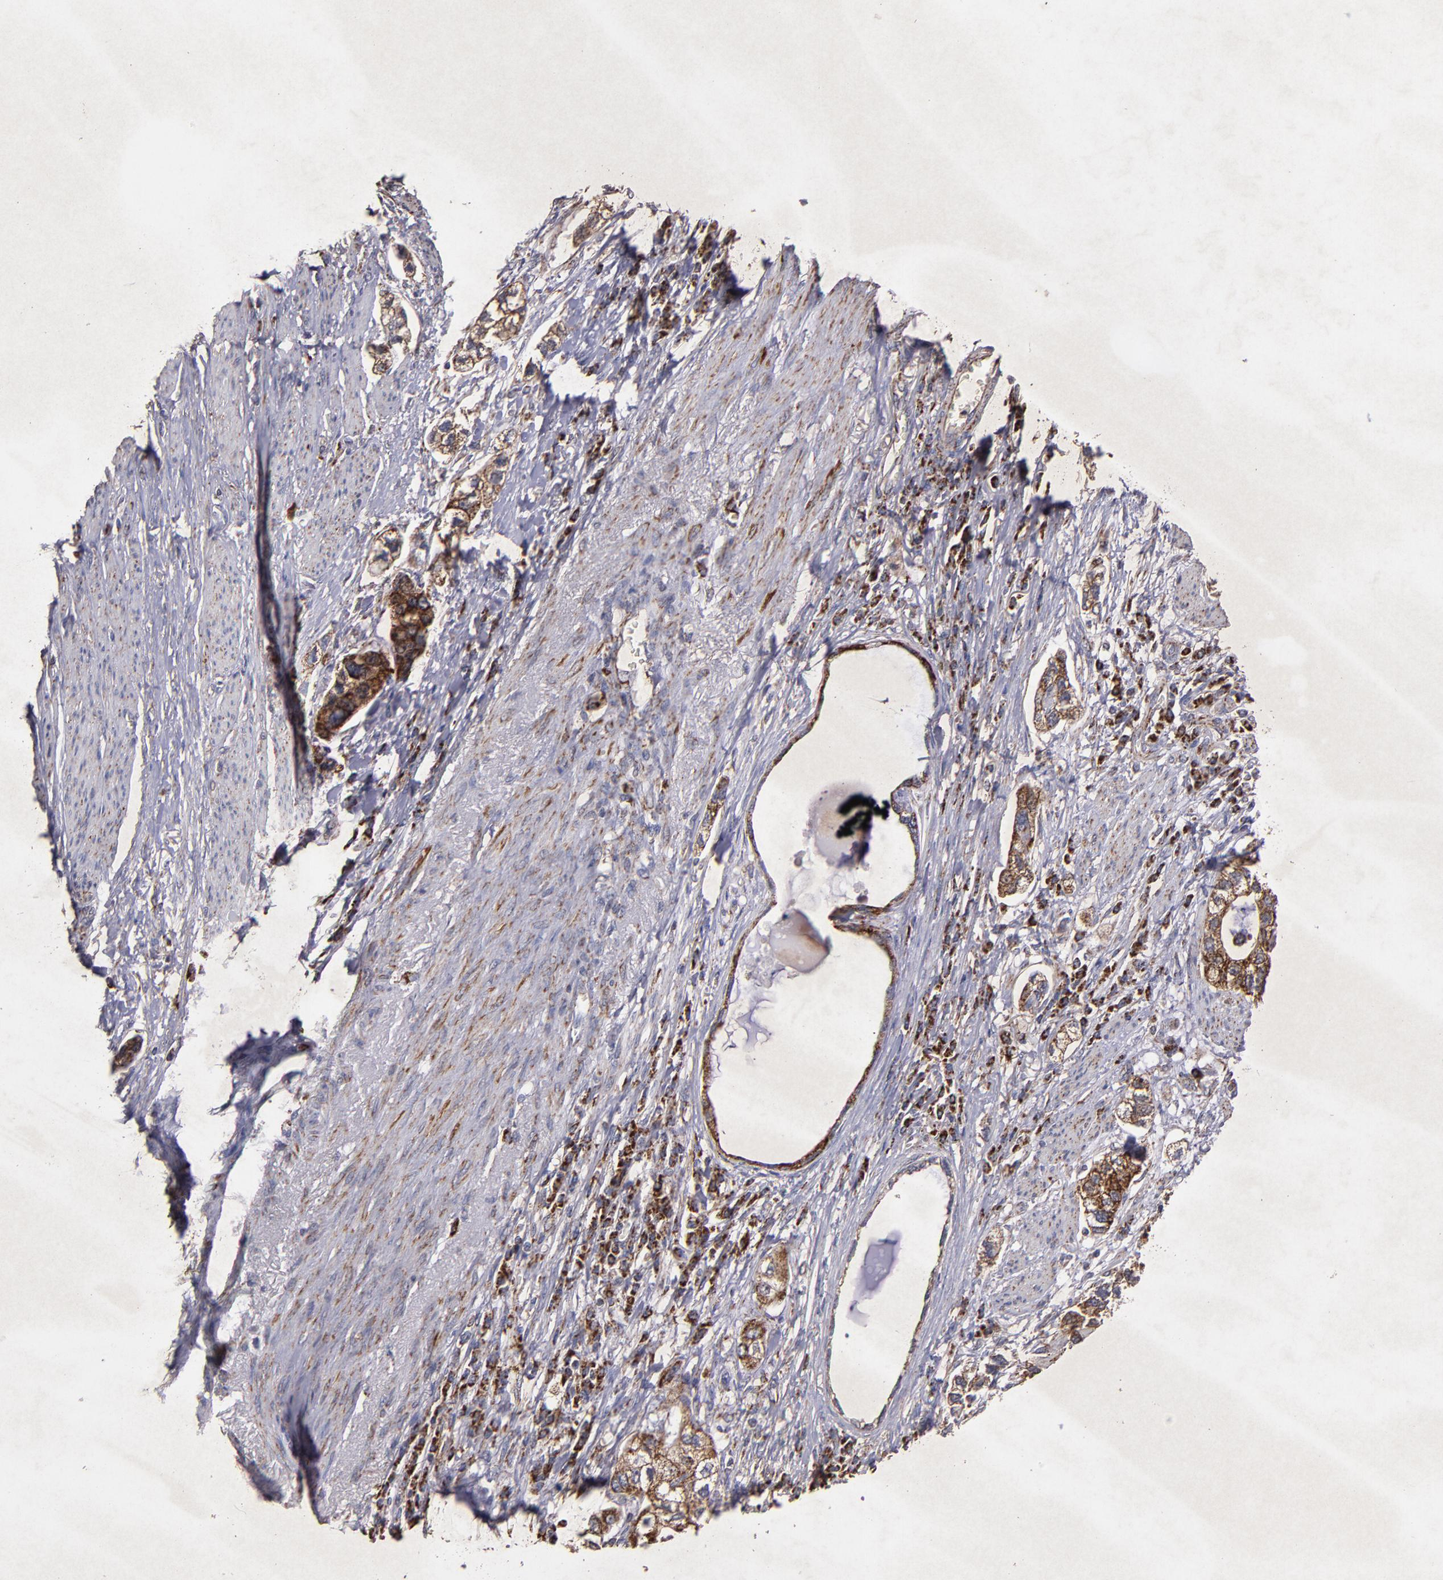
{"staining": {"intensity": "strong", "quantity": ">75%", "location": "cytoplasmic/membranous"}, "tissue": "stomach cancer", "cell_type": "Tumor cells", "image_type": "cancer", "snomed": [{"axis": "morphology", "description": "Adenocarcinoma, NOS"}, {"axis": "topography", "description": "Stomach, lower"}], "caption": "A histopathology image of adenocarcinoma (stomach) stained for a protein demonstrates strong cytoplasmic/membranous brown staining in tumor cells. (Brightfield microscopy of DAB IHC at high magnification).", "gene": "TIMM9", "patient": {"sex": "female", "age": 93}}